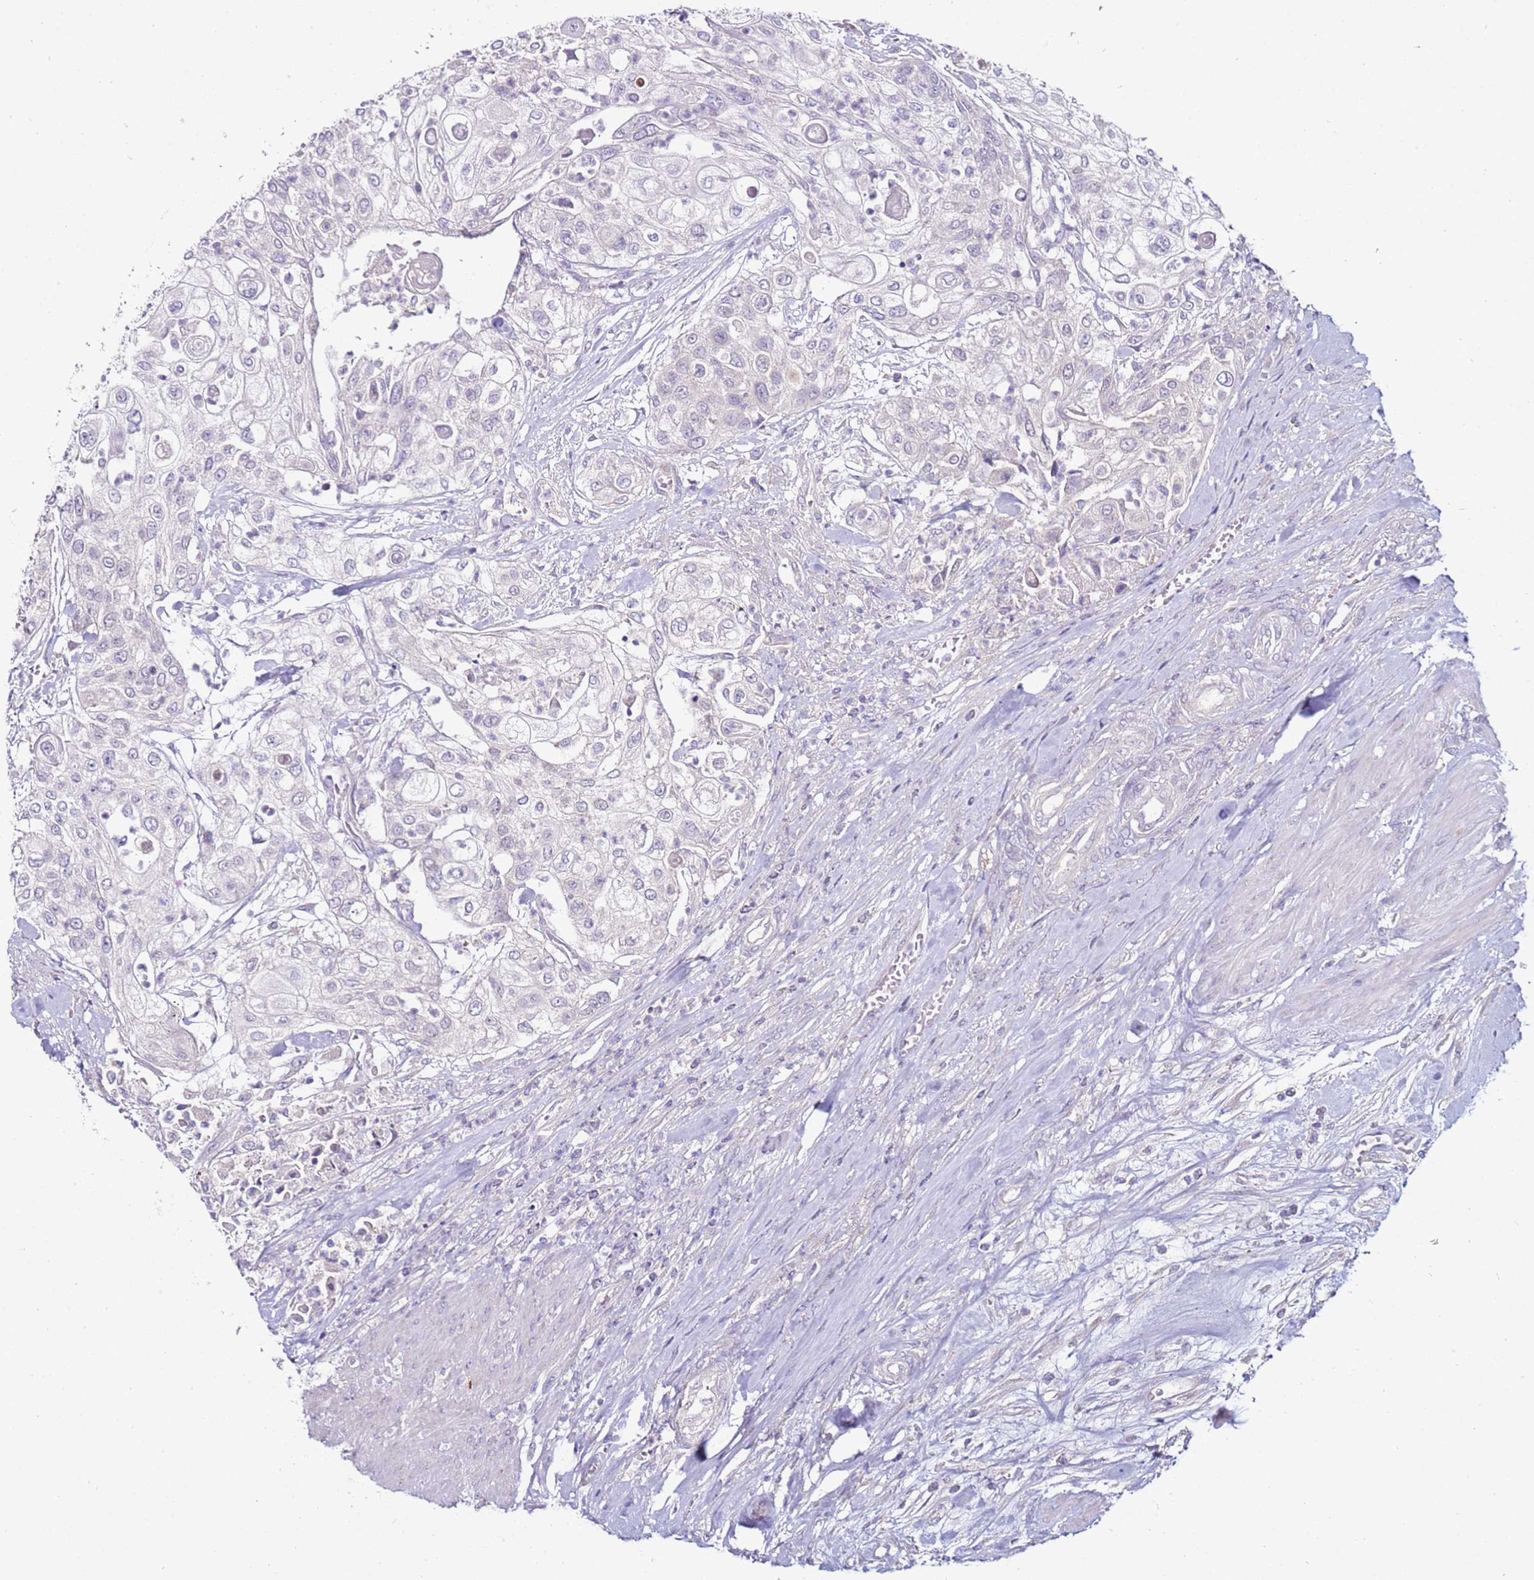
{"staining": {"intensity": "negative", "quantity": "none", "location": "none"}, "tissue": "urothelial cancer", "cell_type": "Tumor cells", "image_type": "cancer", "snomed": [{"axis": "morphology", "description": "Urothelial carcinoma, High grade"}, {"axis": "topography", "description": "Urinary bladder"}], "caption": "There is no significant expression in tumor cells of urothelial cancer. The staining was performed using DAB (3,3'-diaminobenzidine) to visualize the protein expression in brown, while the nuclei were stained in blue with hematoxylin (Magnification: 20x).", "gene": "GPN3", "patient": {"sex": "female", "age": 79}}